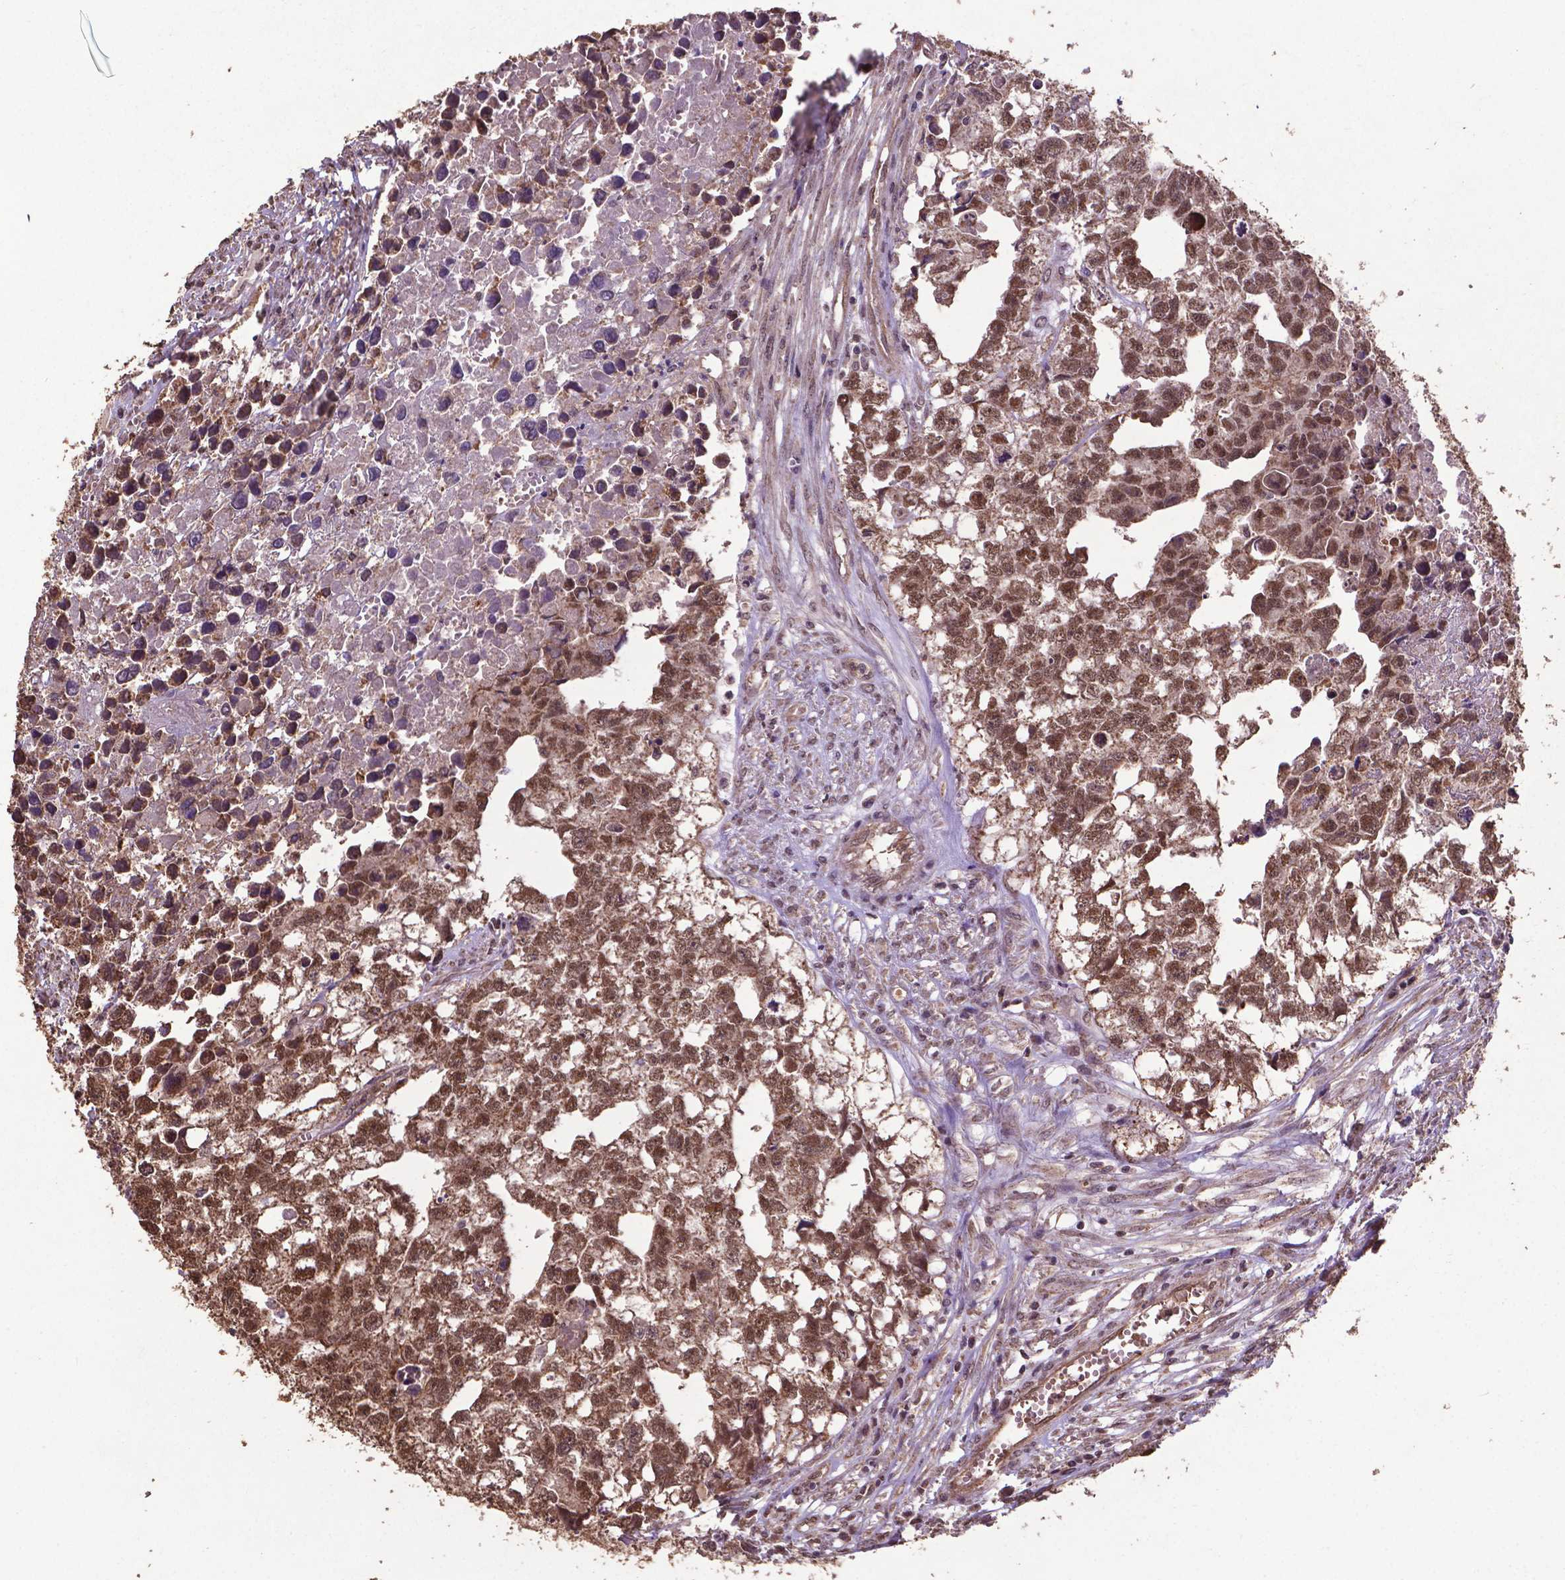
{"staining": {"intensity": "moderate", "quantity": ">75%", "location": "cytoplasmic/membranous,nuclear"}, "tissue": "testis cancer", "cell_type": "Tumor cells", "image_type": "cancer", "snomed": [{"axis": "morphology", "description": "Carcinoma, Embryonal, NOS"}, {"axis": "morphology", "description": "Teratoma, malignant, NOS"}, {"axis": "topography", "description": "Testis"}], "caption": "Testis cancer (teratoma (malignant)) tissue displays moderate cytoplasmic/membranous and nuclear staining in approximately >75% of tumor cells, visualized by immunohistochemistry.", "gene": "DCAF1", "patient": {"sex": "male", "age": 44}}